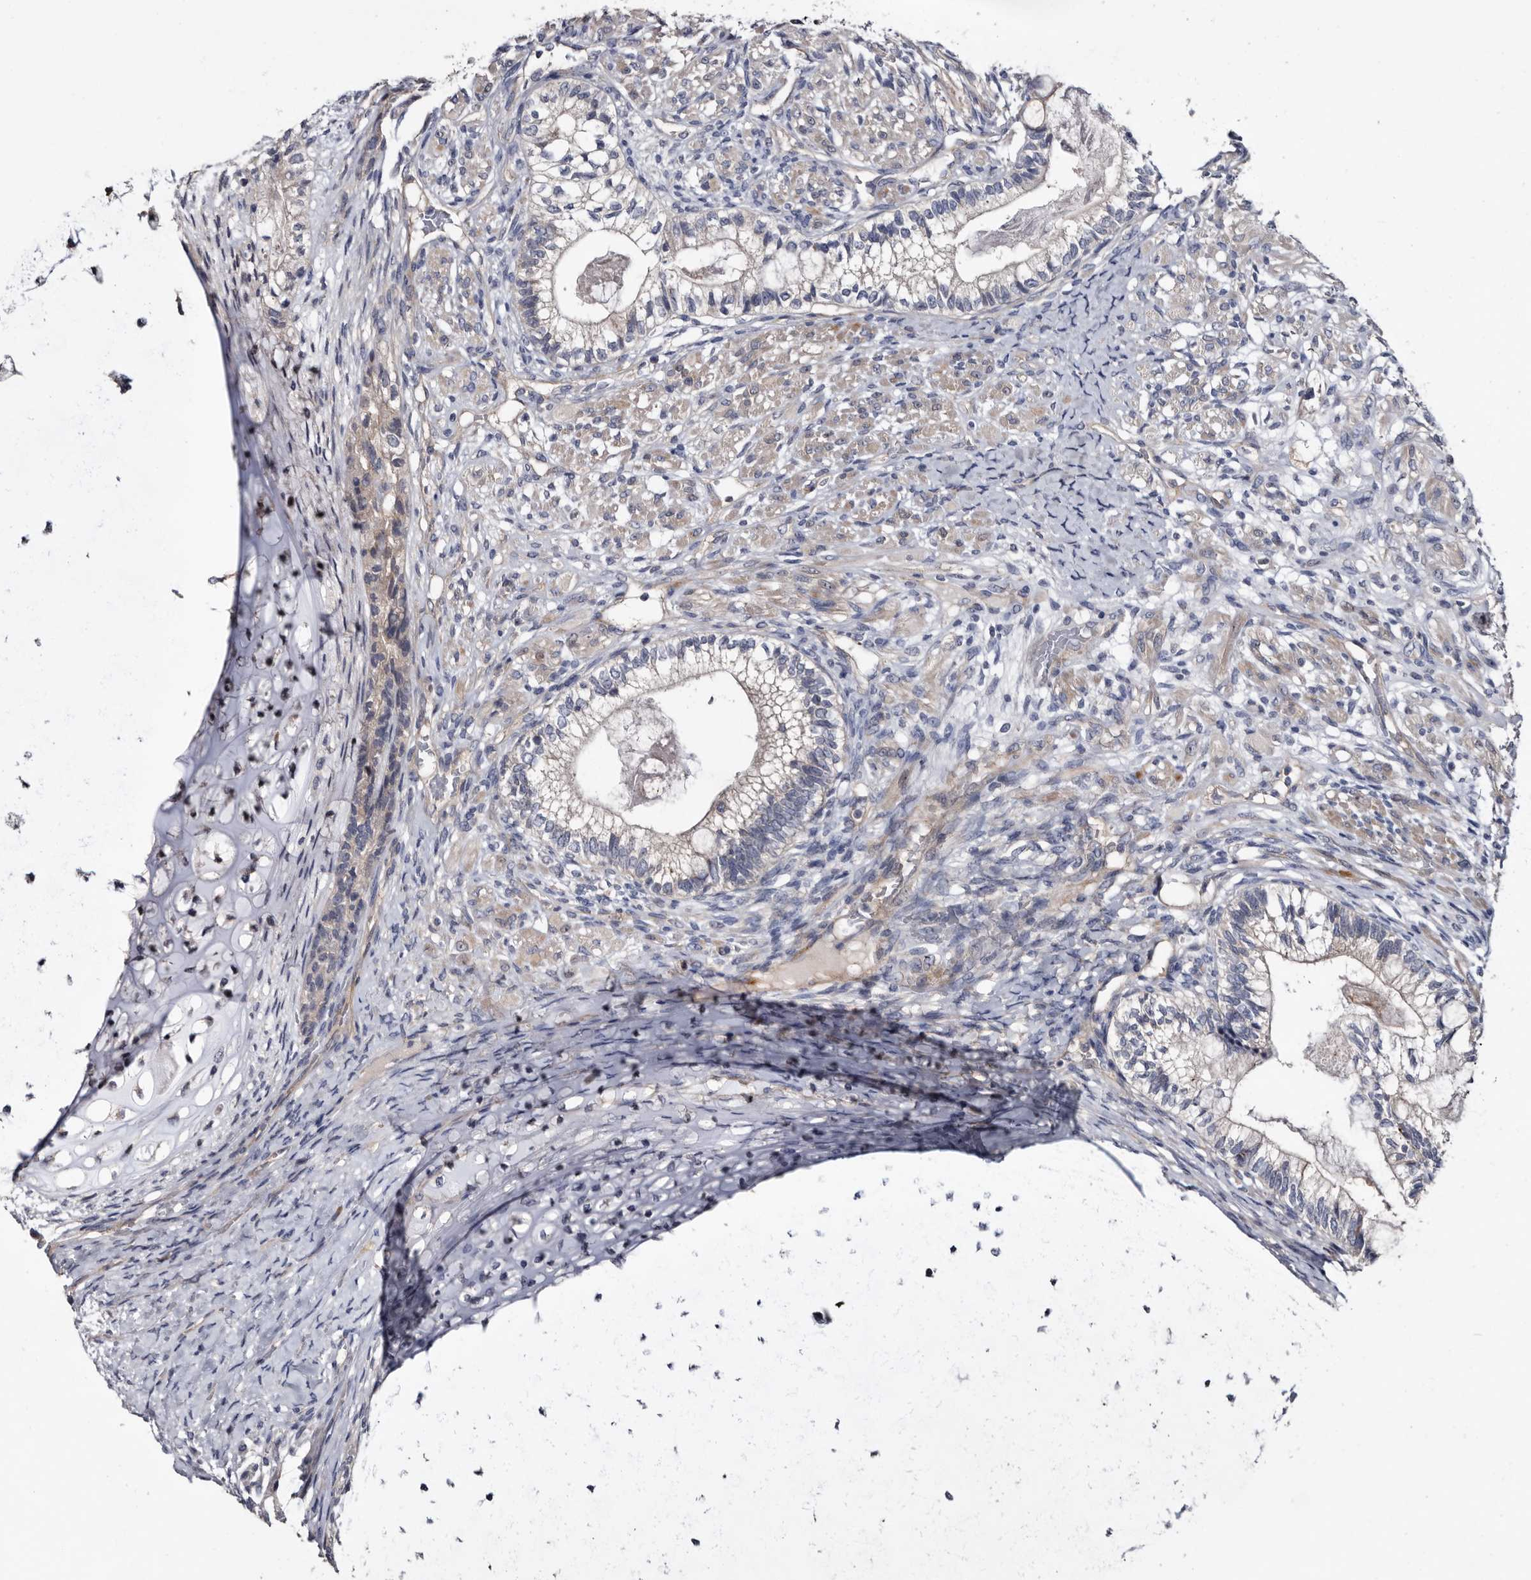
{"staining": {"intensity": "negative", "quantity": "none", "location": "none"}, "tissue": "testis cancer", "cell_type": "Tumor cells", "image_type": "cancer", "snomed": [{"axis": "morphology", "description": "Seminoma, NOS"}, {"axis": "morphology", "description": "Carcinoma, Embryonal, NOS"}, {"axis": "topography", "description": "Testis"}], "caption": "Immunohistochemistry of human testis cancer (seminoma) shows no staining in tumor cells. Brightfield microscopy of immunohistochemistry stained with DAB (3,3'-diaminobenzidine) (brown) and hematoxylin (blue), captured at high magnification.", "gene": "IARS1", "patient": {"sex": "male", "age": 28}}